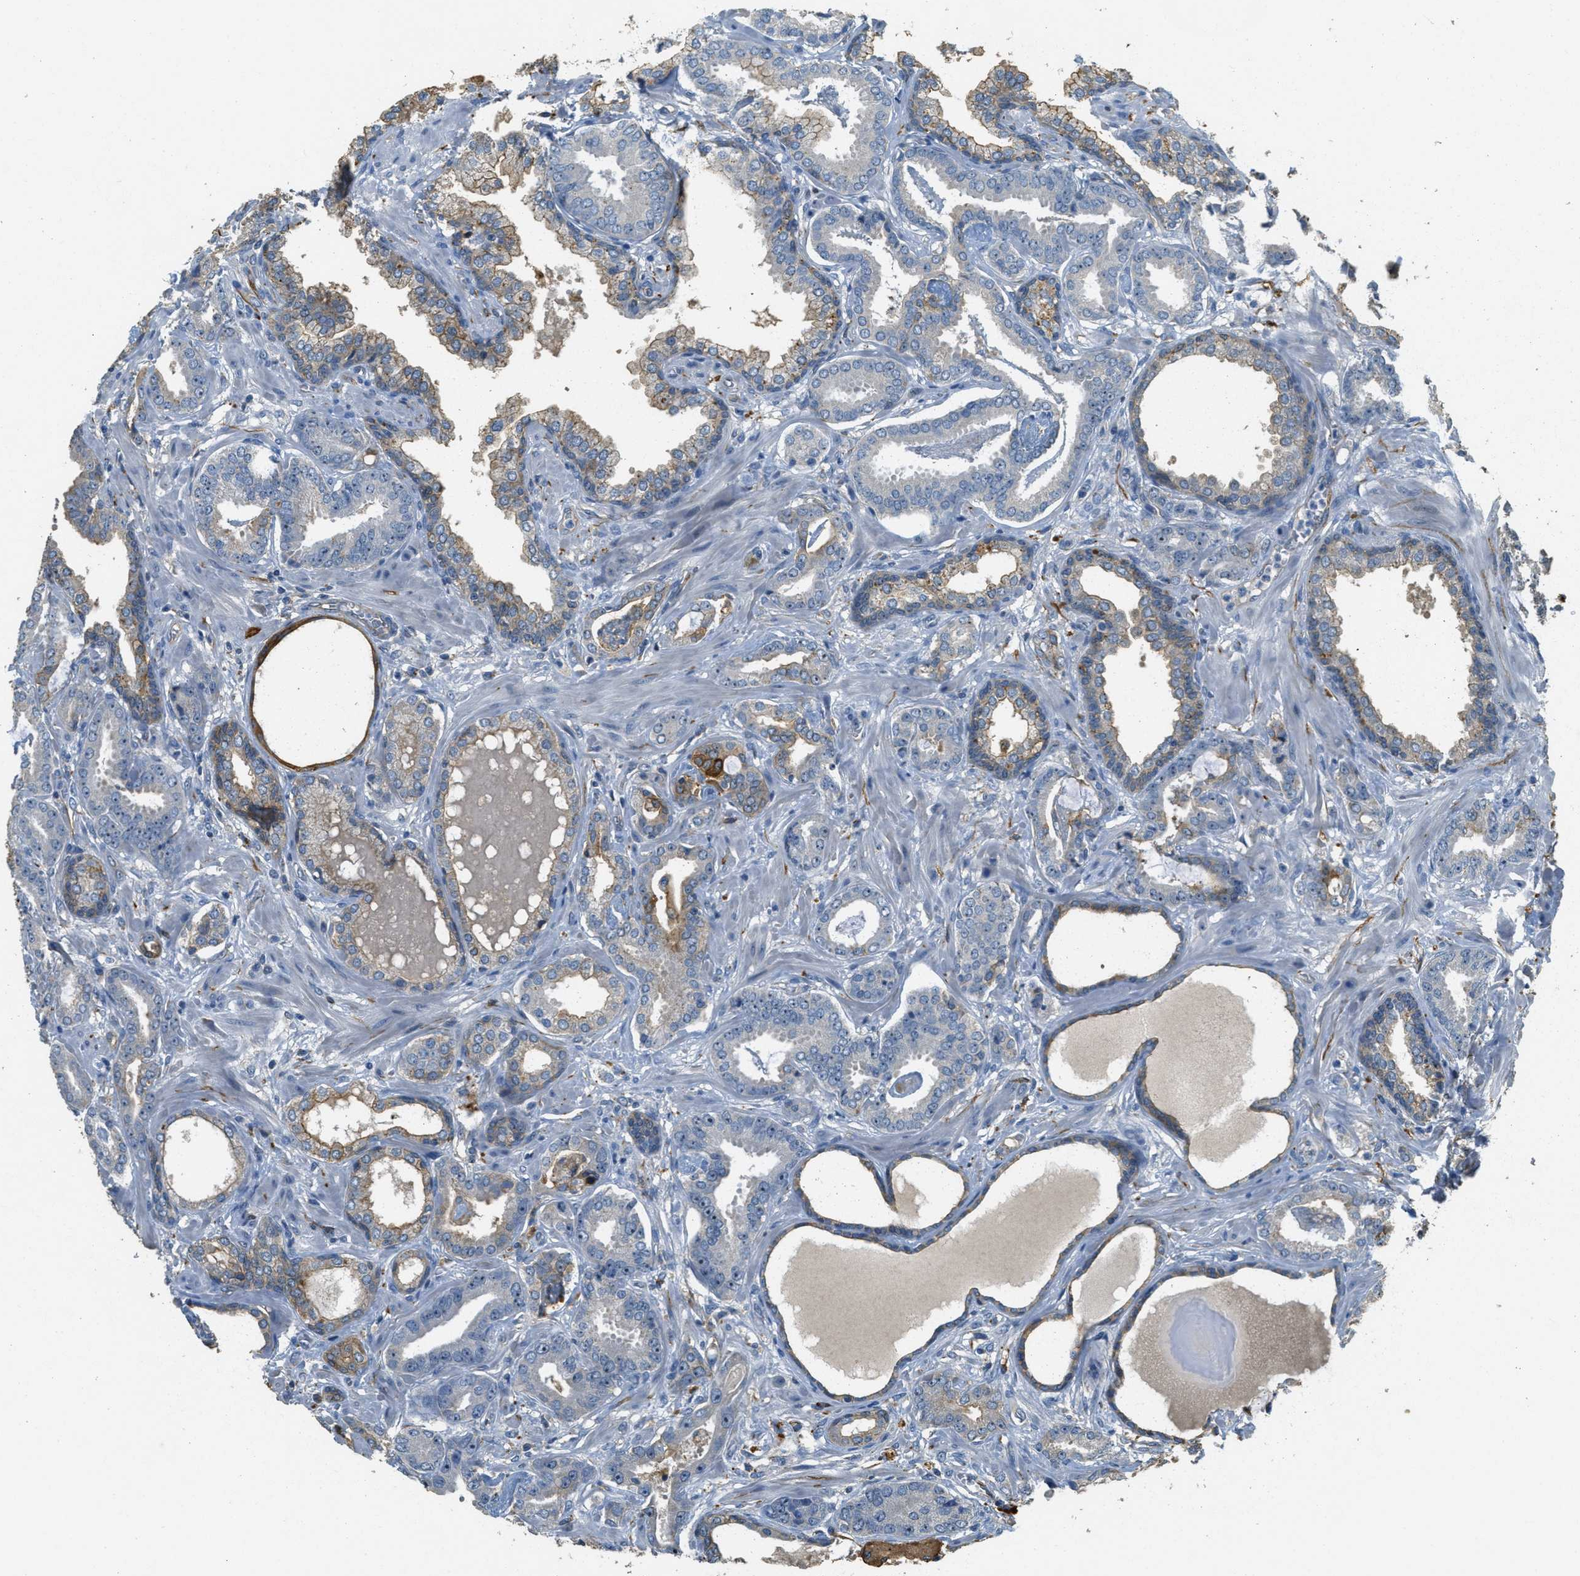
{"staining": {"intensity": "negative", "quantity": "none", "location": "none"}, "tissue": "prostate cancer", "cell_type": "Tumor cells", "image_type": "cancer", "snomed": [{"axis": "morphology", "description": "Adenocarcinoma, Low grade"}, {"axis": "topography", "description": "Prostate"}], "caption": "Tumor cells are negative for protein expression in human adenocarcinoma (low-grade) (prostate).", "gene": "OSMR", "patient": {"sex": "male", "age": 53}}